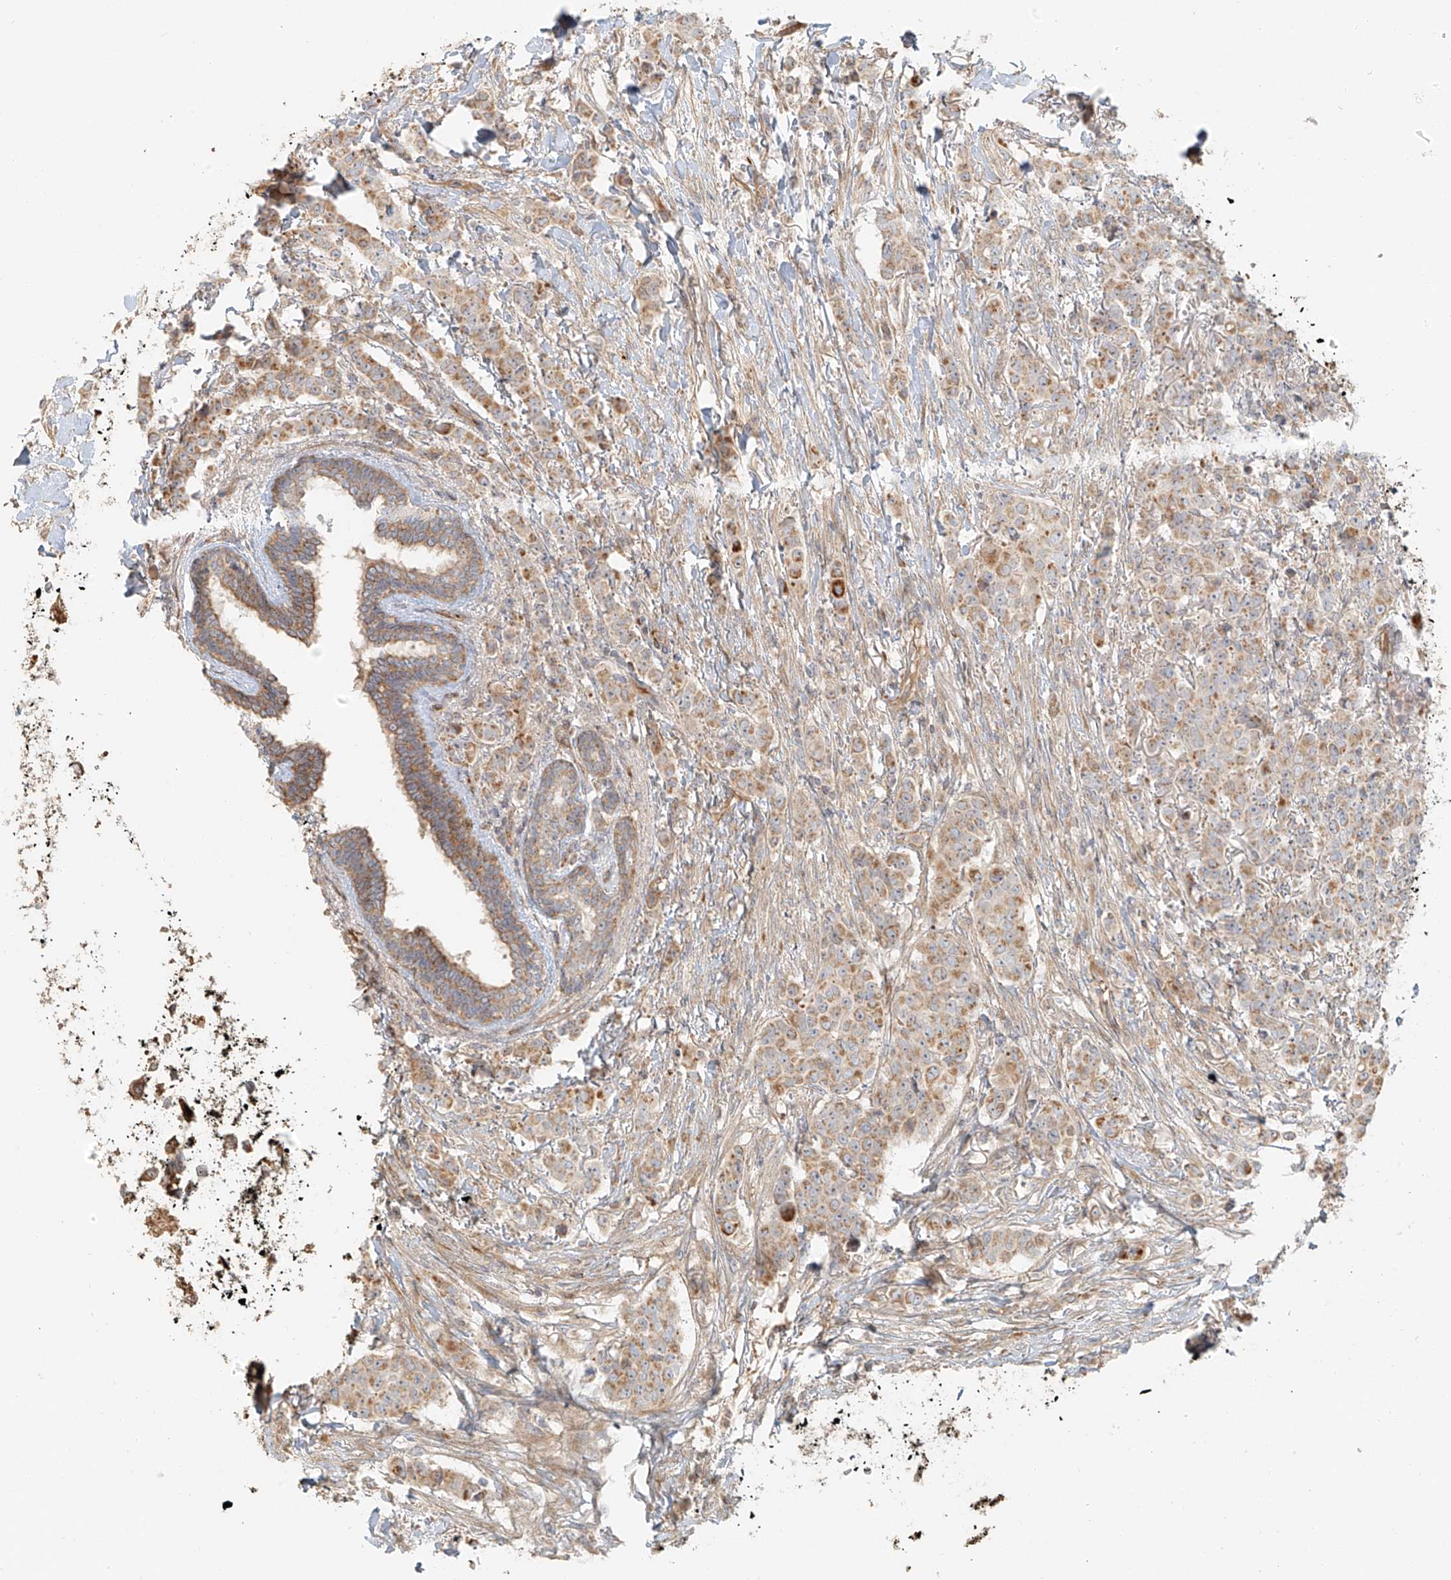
{"staining": {"intensity": "weak", "quantity": ">75%", "location": "cytoplasmic/membranous"}, "tissue": "breast cancer", "cell_type": "Tumor cells", "image_type": "cancer", "snomed": [{"axis": "morphology", "description": "Duct carcinoma"}, {"axis": "topography", "description": "Breast"}], "caption": "About >75% of tumor cells in human breast cancer display weak cytoplasmic/membranous protein positivity as visualized by brown immunohistochemical staining.", "gene": "MIPEP", "patient": {"sex": "female", "age": 40}}